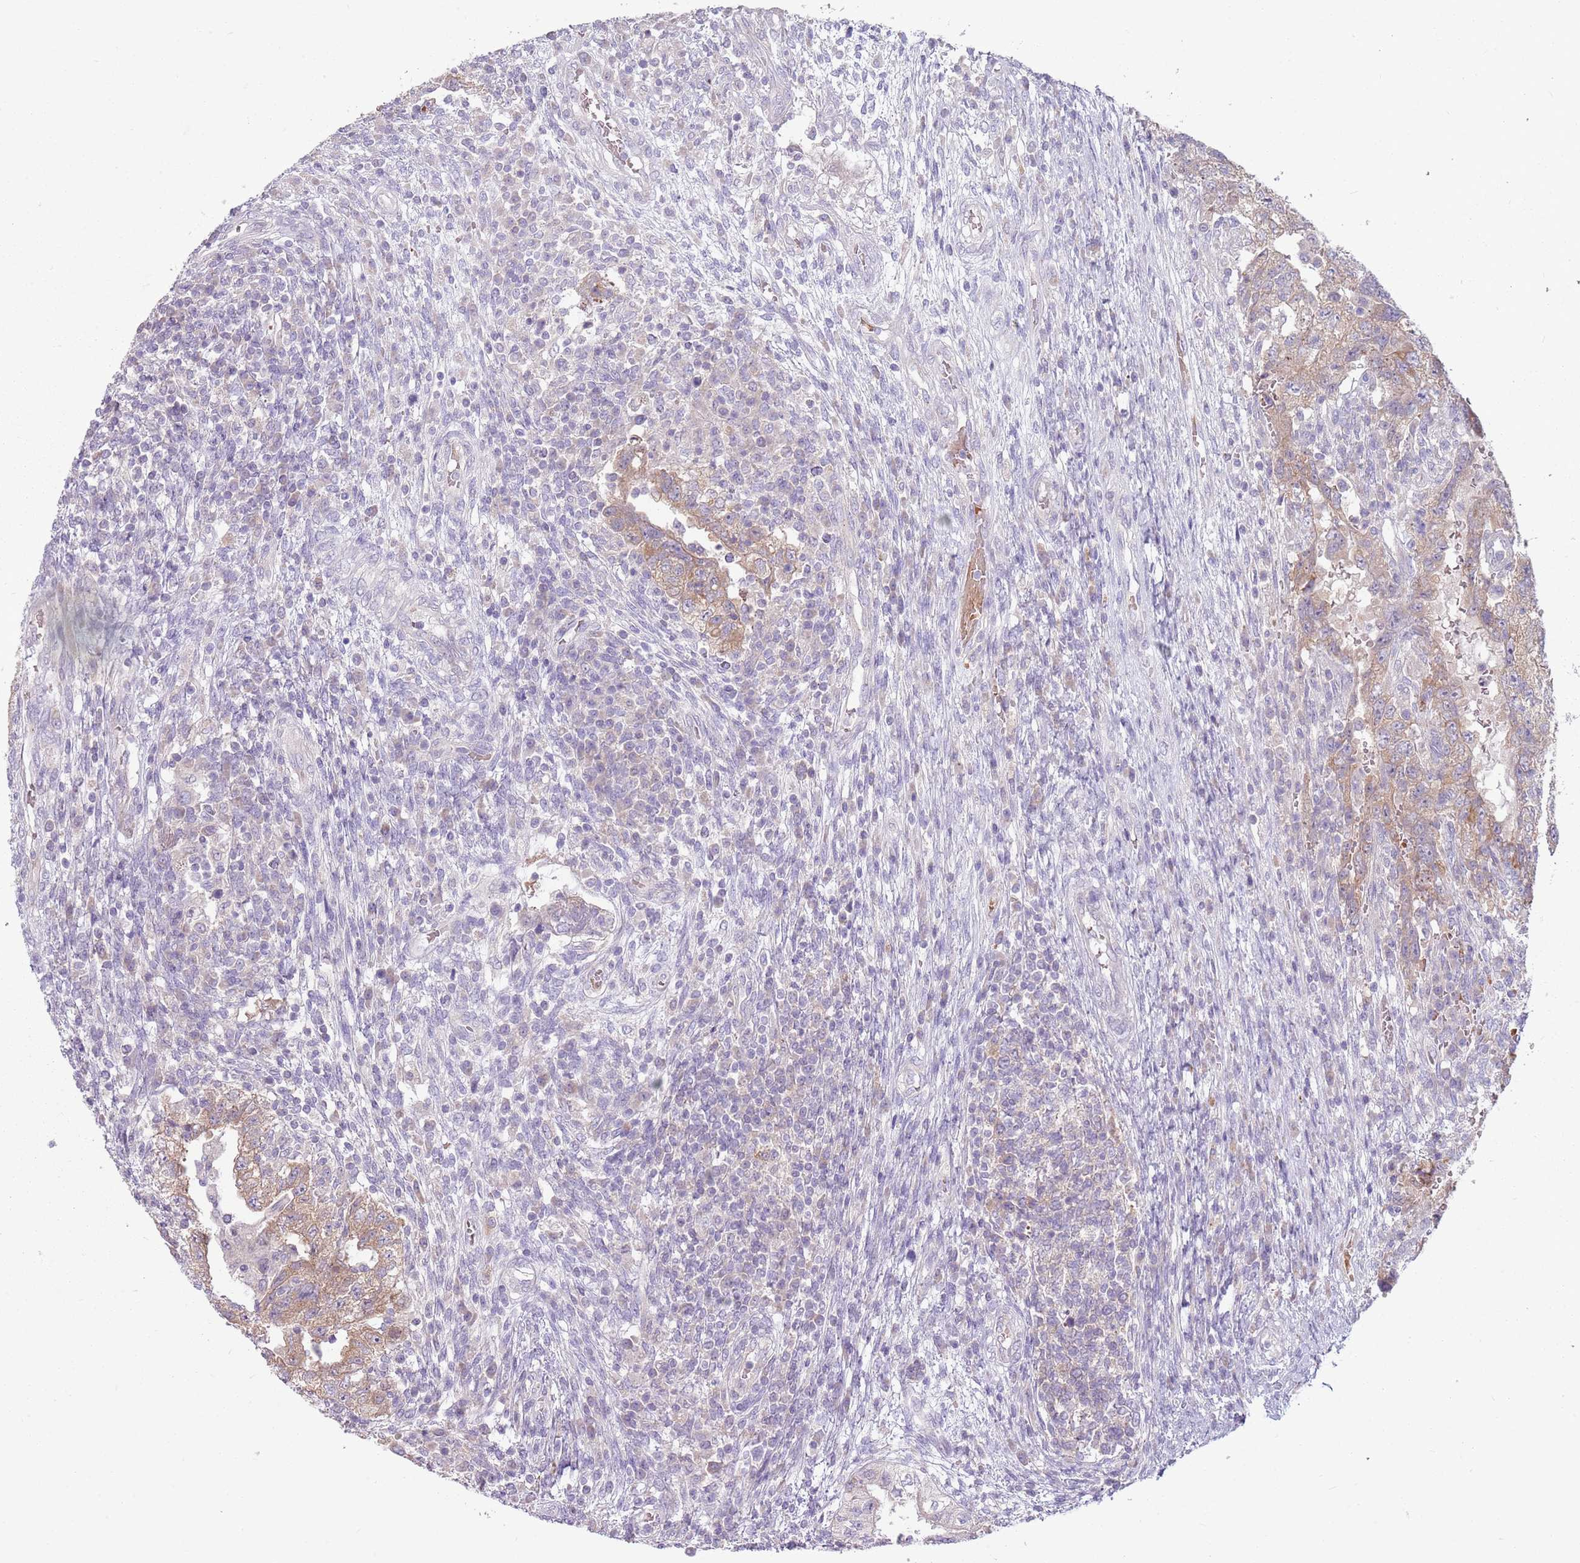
{"staining": {"intensity": "weak", "quantity": ">75%", "location": "cytoplasmic/membranous"}, "tissue": "testis cancer", "cell_type": "Tumor cells", "image_type": "cancer", "snomed": [{"axis": "morphology", "description": "Carcinoma, Embryonal, NOS"}, {"axis": "topography", "description": "Testis"}], "caption": "DAB immunohistochemical staining of testis cancer displays weak cytoplasmic/membranous protein positivity in approximately >75% of tumor cells.", "gene": "HSPA14", "patient": {"sex": "male", "age": 26}}